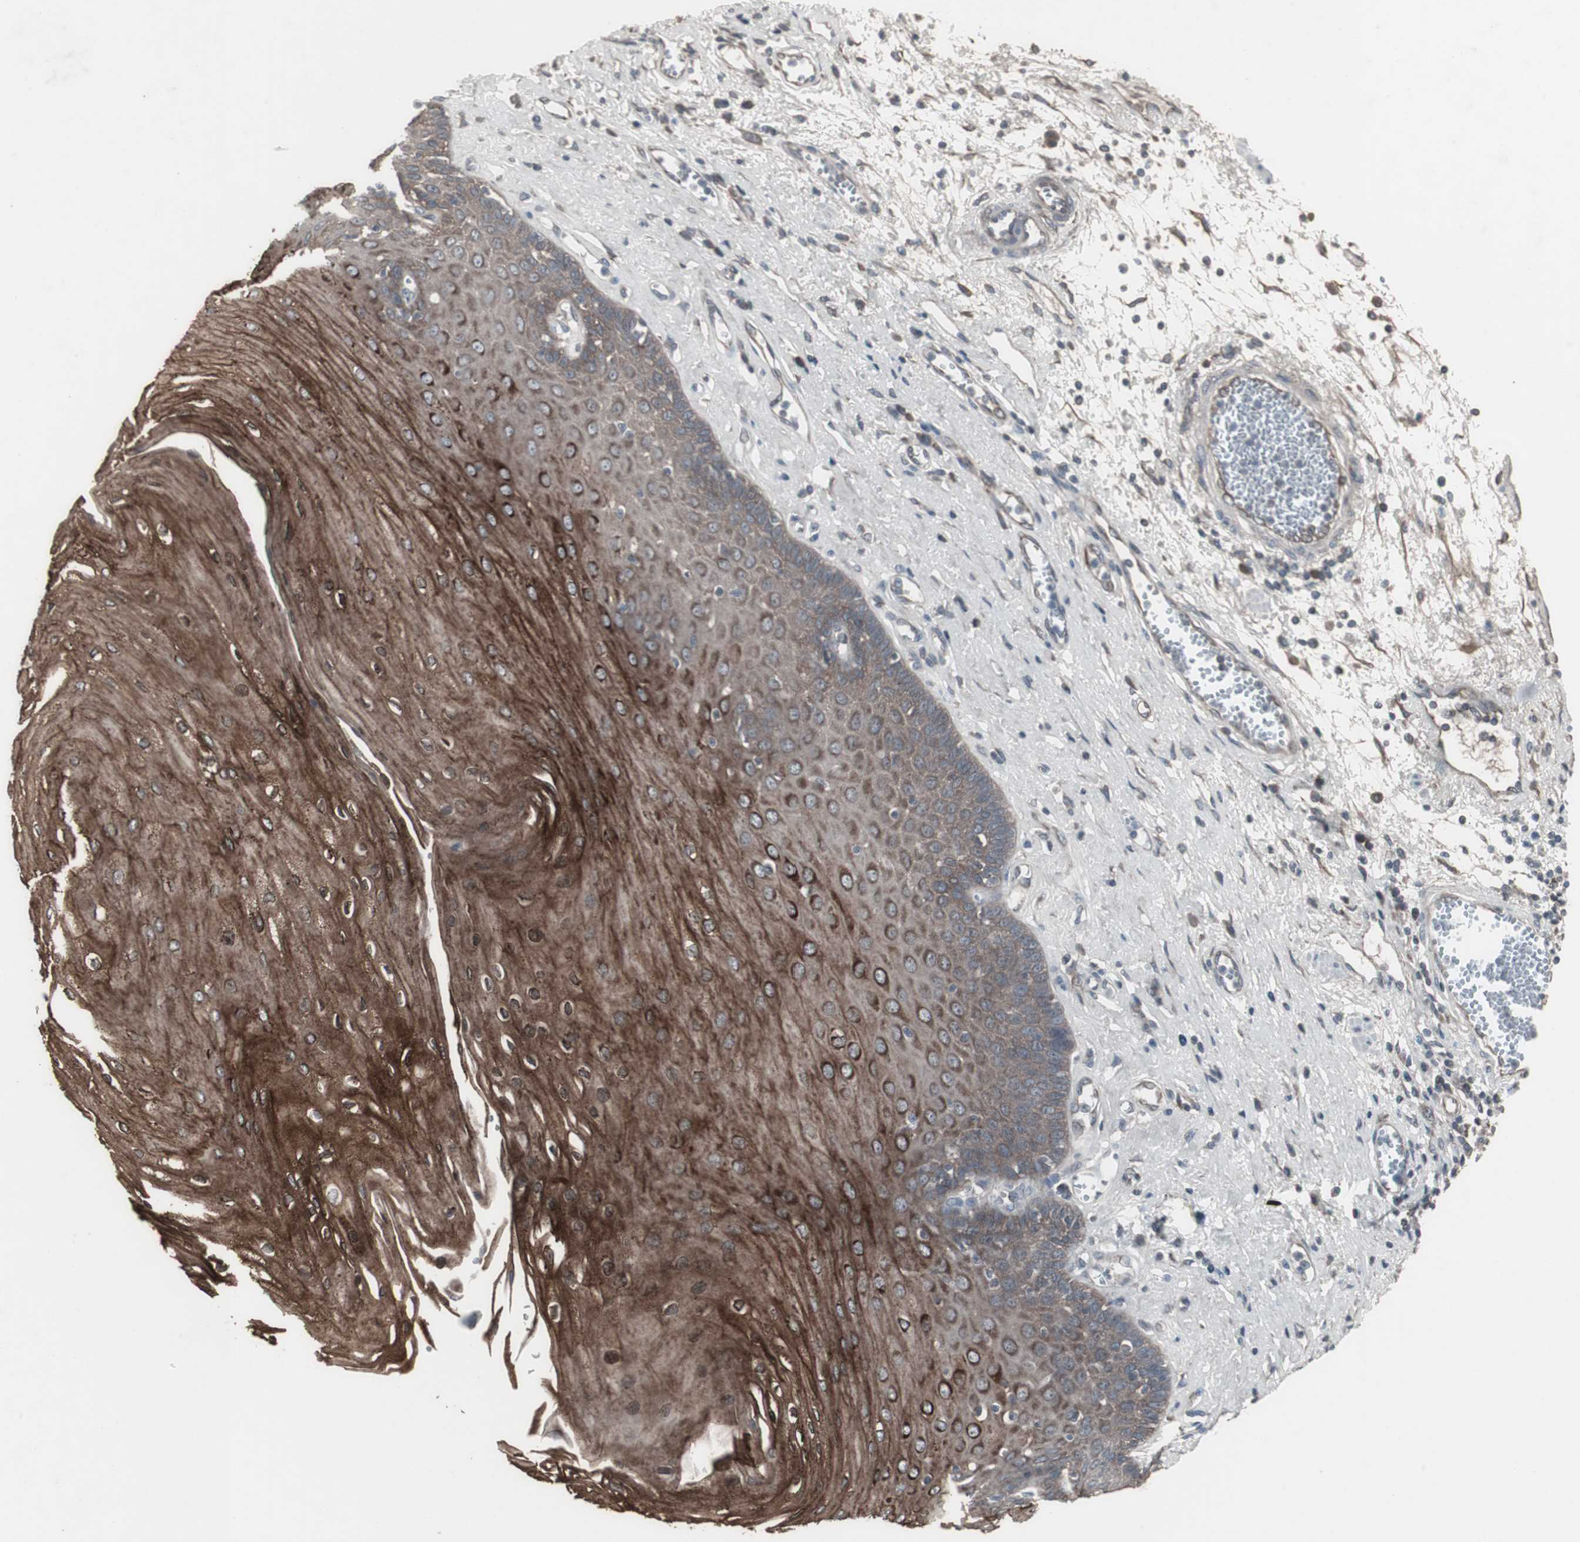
{"staining": {"intensity": "strong", "quantity": "25%-75%", "location": "cytoplasmic/membranous"}, "tissue": "esophagus", "cell_type": "Squamous epithelial cells", "image_type": "normal", "snomed": [{"axis": "morphology", "description": "Normal tissue, NOS"}, {"axis": "morphology", "description": "Squamous cell carcinoma, NOS"}, {"axis": "topography", "description": "Esophagus"}], "caption": "A histopathology image showing strong cytoplasmic/membranous staining in about 25%-75% of squamous epithelial cells in normal esophagus, as visualized by brown immunohistochemical staining.", "gene": "SSTR2", "patient": {"sex": "male", "age": 65}}